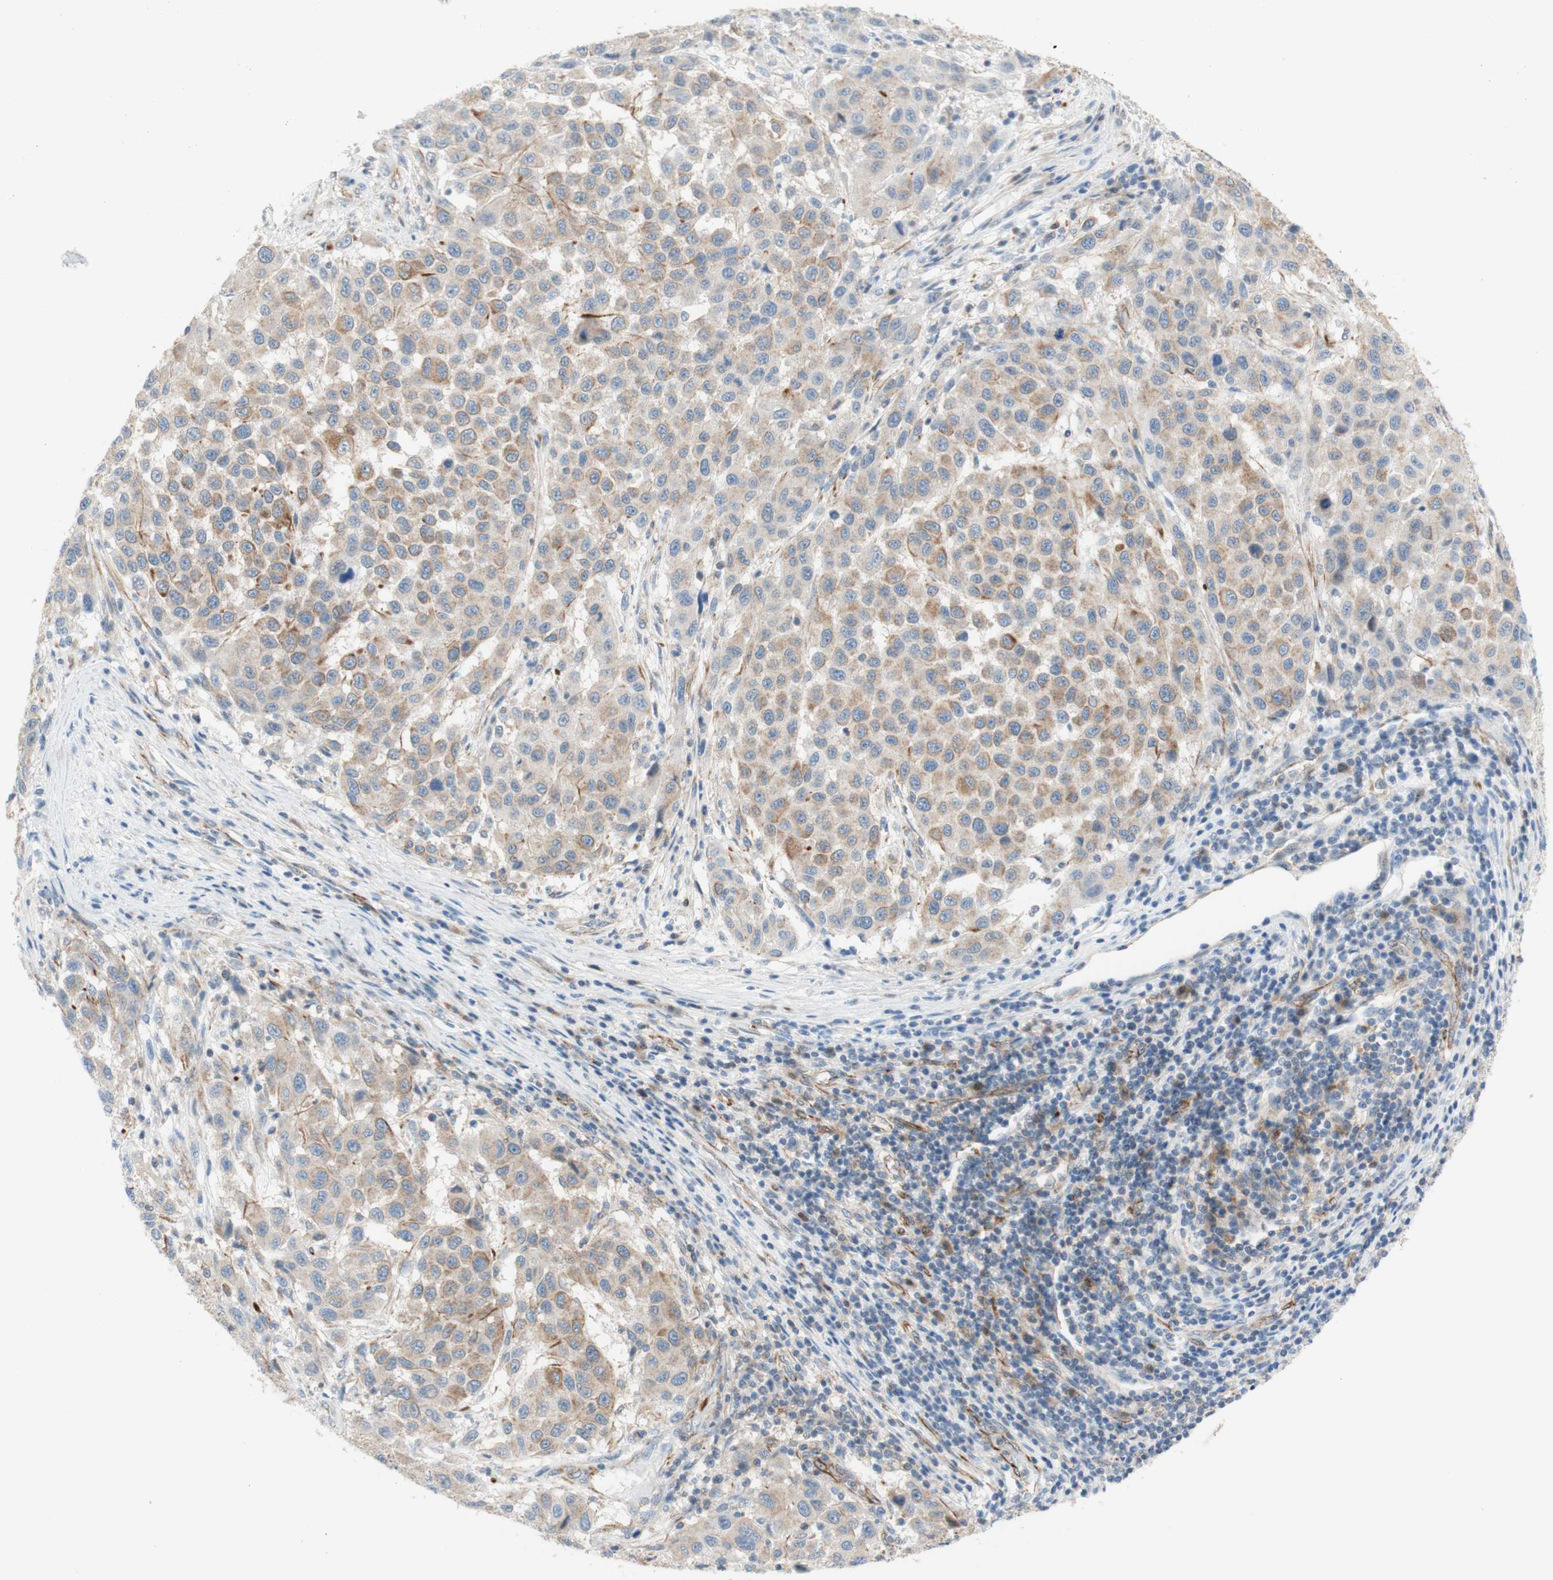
{"staining": {"intensity": "moderate", "quantity": ">75%", "location": "cytoplasmic/membranous"}, "tissue": "melanoma", "cell_type": "Tumor cells", "image_type": "cancer", "snomed": [{"axis": "morphology", "description": "Malignant melanoma, Metastatic site"}, {"axis": "topography", "description": "Lymph node"}], "caption": "Immunohistochemistry image of human melanoma stained for a protein (brown), which displays medium levels of moderate cytoplasmic/membranous expression in approximately >75% of tumor cells.", "gene": "POU2AF1", "patient": {"sex": "male", "age": 61}}